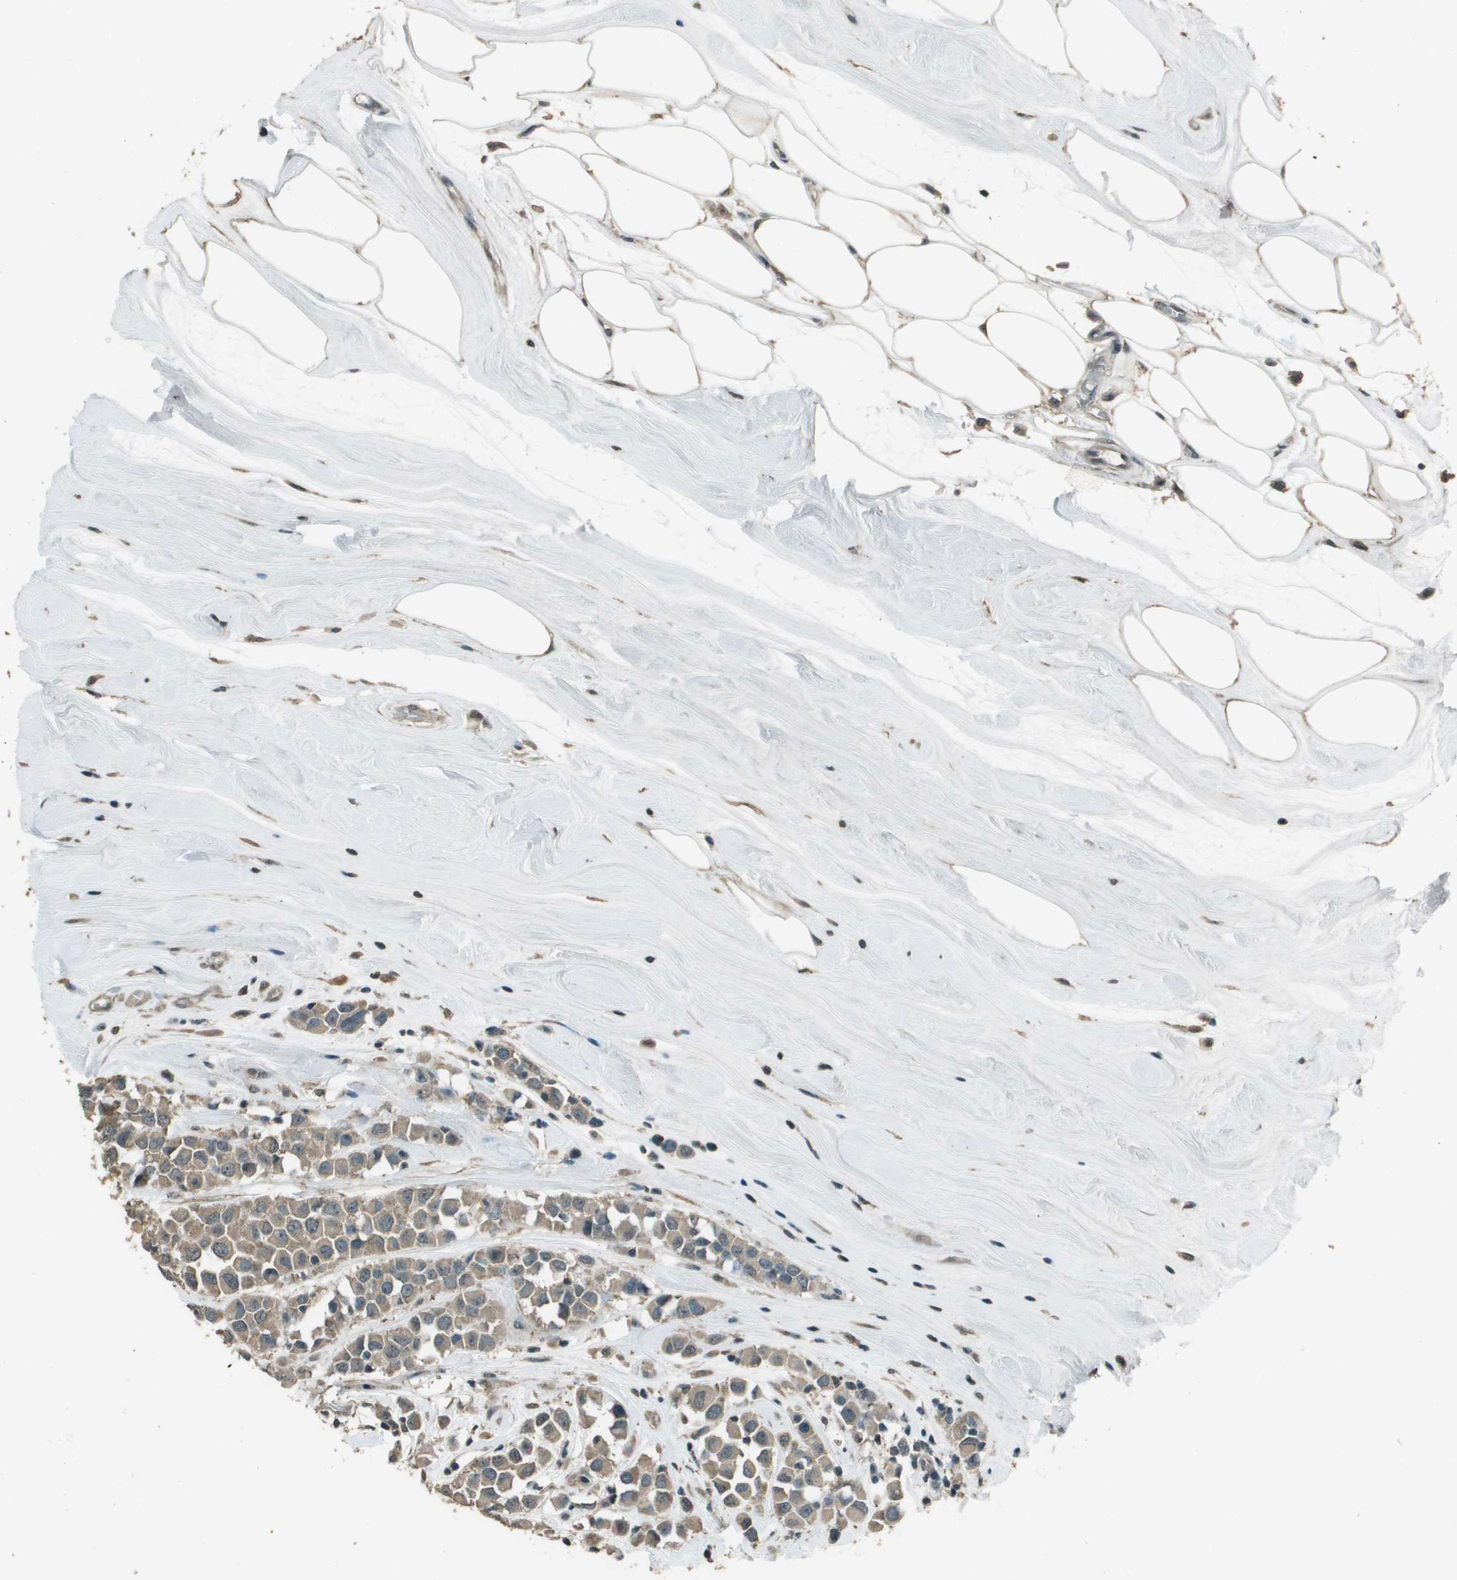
{"staining": {"intensity": "moderate", "quantity": ">75%", "location": "cytoplasmic/membranous"}, "tissue": "breast cancer", "cell_type": "Tumor cells", "image_type": "cancer", "snomed": [{"axis": "morphology", "description": "Duct carcinoma"}, {"axis": "topography", "description": "Breast"}], "caption": "Brown immunohistochemical staining in breast cancer exhibits moderate cytoplasmic/membranous expression in approximately >75% of tumor cells.", "gene": "SDC3", "patient": {"sex": "female", "age": 61}}